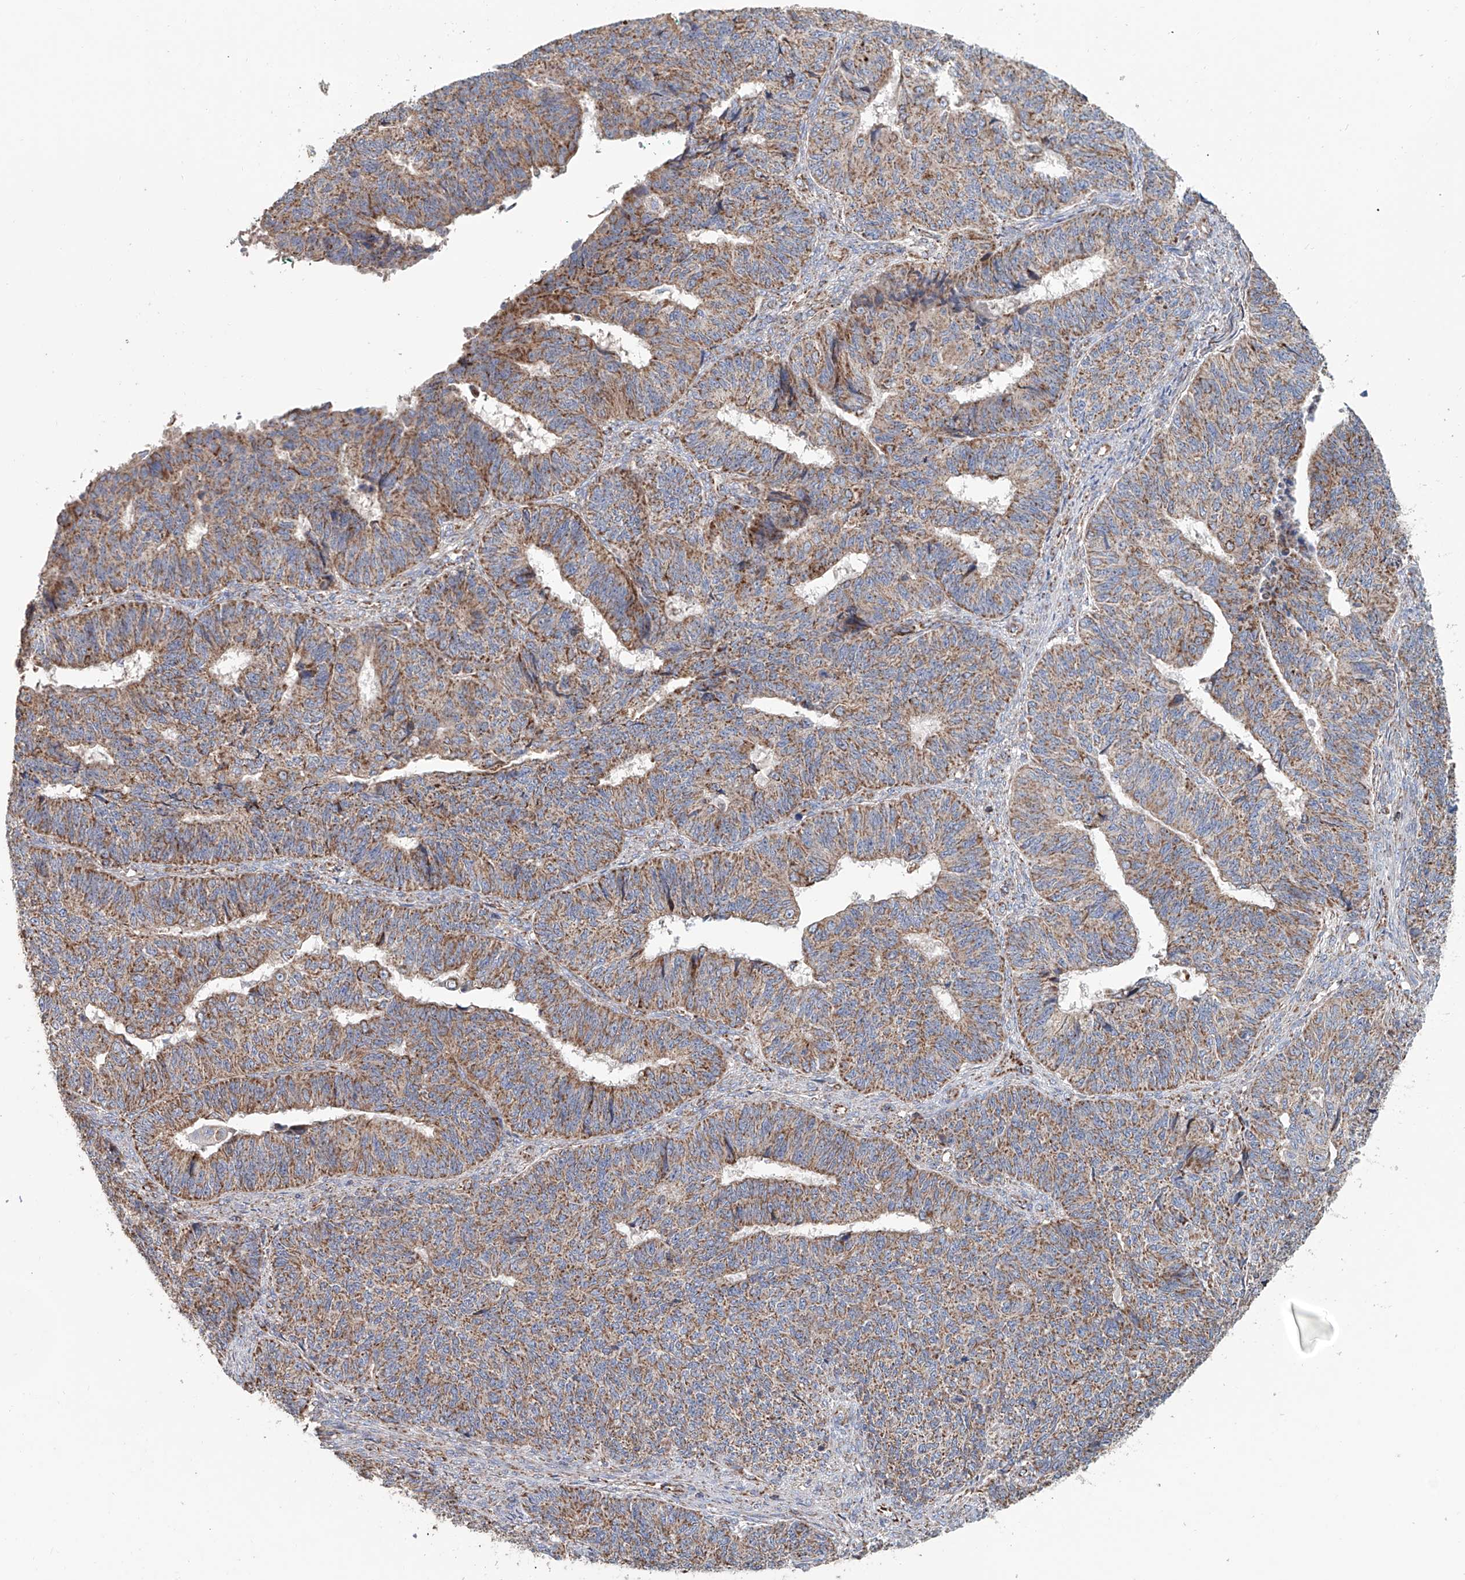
{"staining": {"intensity": "moderate", "quantity": ">75%", "location": "cytoplasmic/membranous"}, "tissue": "endometrial cancer", "cell_type": "Tumor cells", "image_type": "cancer", "snomed": [{"axis": "morphology", "description": "Adenocarcinoma, NOS"}, {"axis": "topography", "description": "Endometrium"}], "caption": "Immunohistochemistry (IHC) histopathology image of human adenocarcinoma (endometrial) stained for a protein (brown), which shows medium levels of moderate cytoplasmic/membranous positivity in approximately >75% of tumor cells.", "gene": "MCL1", "patient": {"sex": "female", "age": 32}}